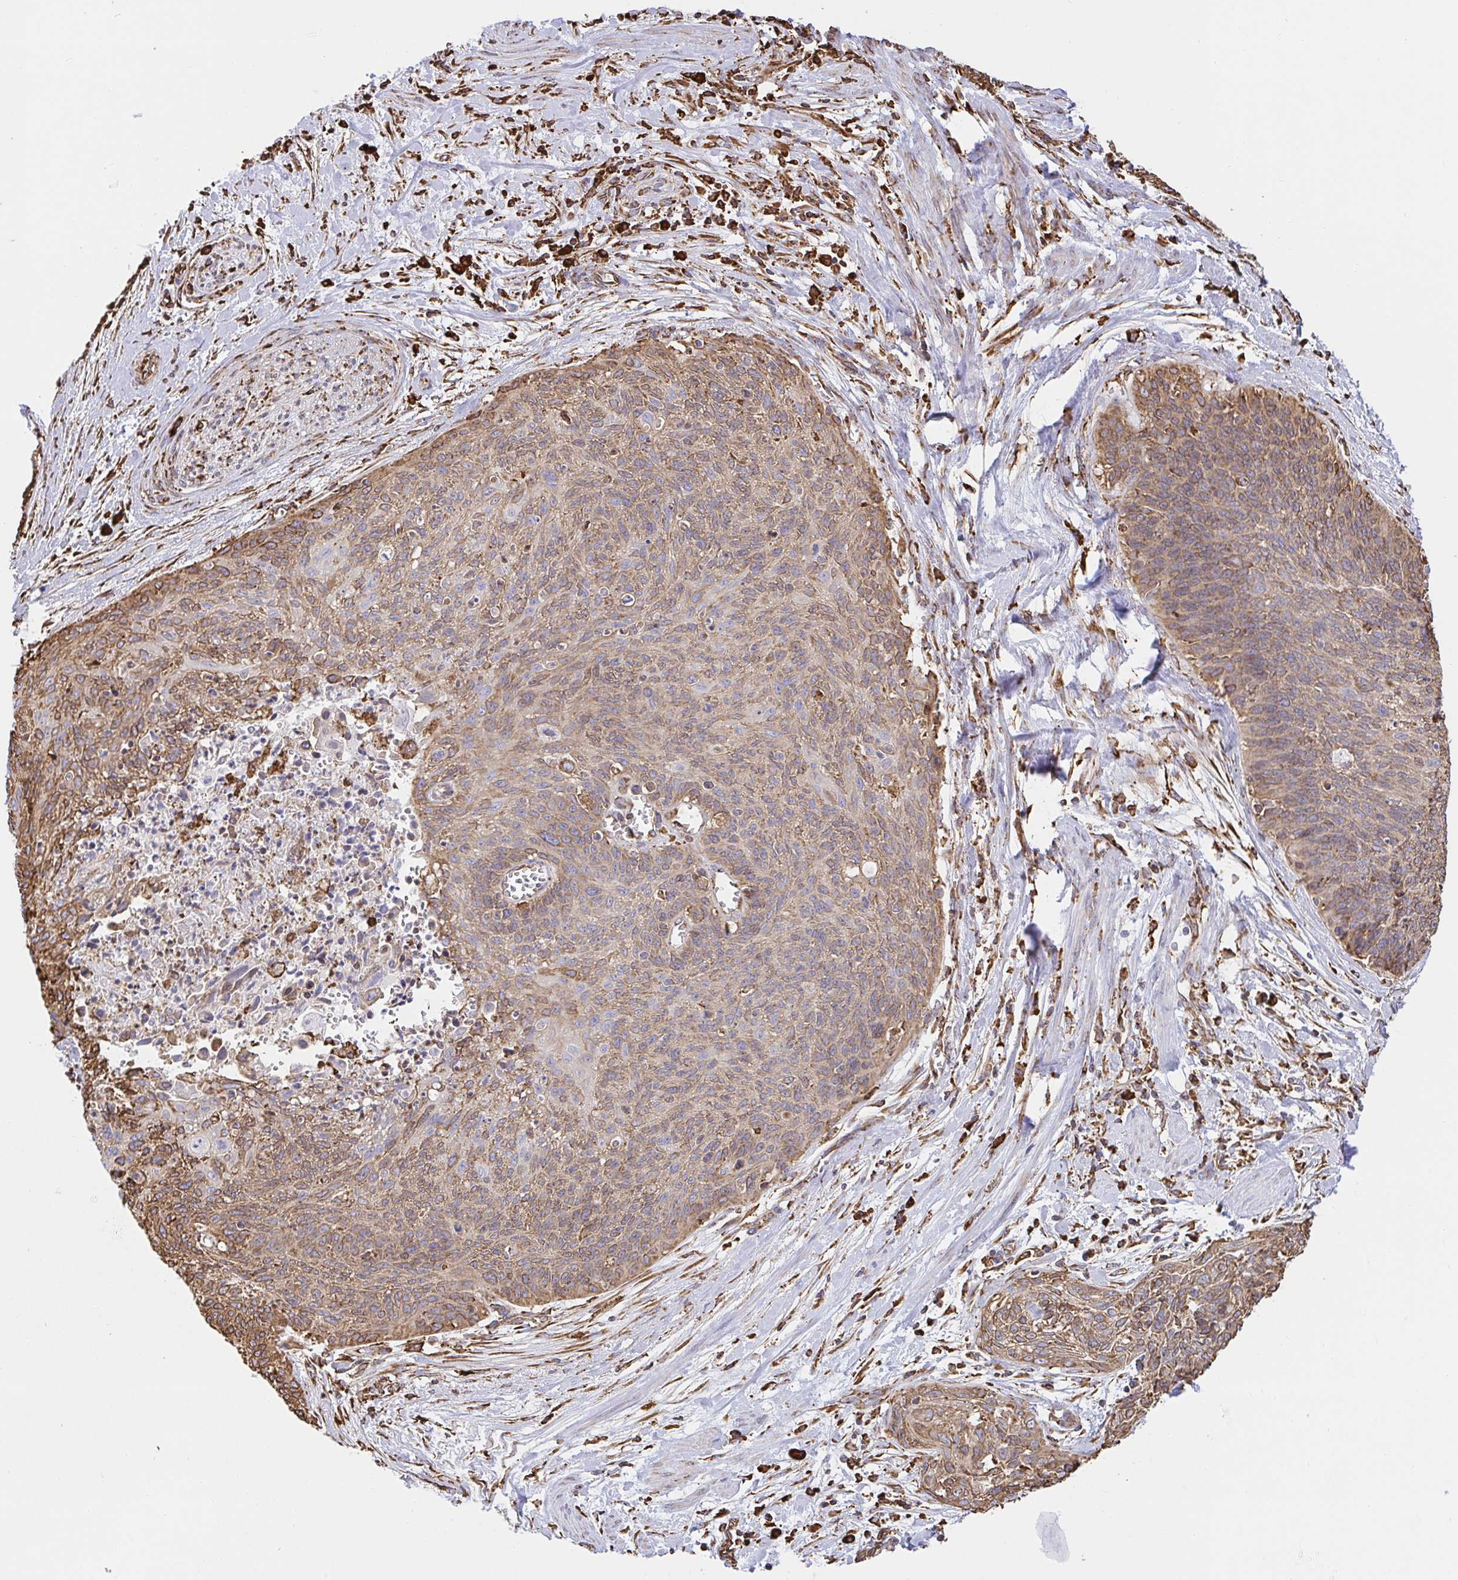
{"staining": {"intensity": "moderate", "quantity": ">75%", "location": "cytoplasmic/membranous"}, "tissue": "cervical cancer", "cell_type": "Tumor cells", "image_type": "cancer", "snomed": [{"axis": "morphology", "description": "Squamous cell carcinoma, NOS"}, {"axis": "topography", "description": "Cervix"}], "caption": "Protein analysis of cervical cancer (squamous cell carcinoma) tissue demonstrates moderate cytoplasmic/membranous positivity in about >75% of tumor cells.", "gene": "CLGN", "patient": {"sex": "female", "age": 55}}